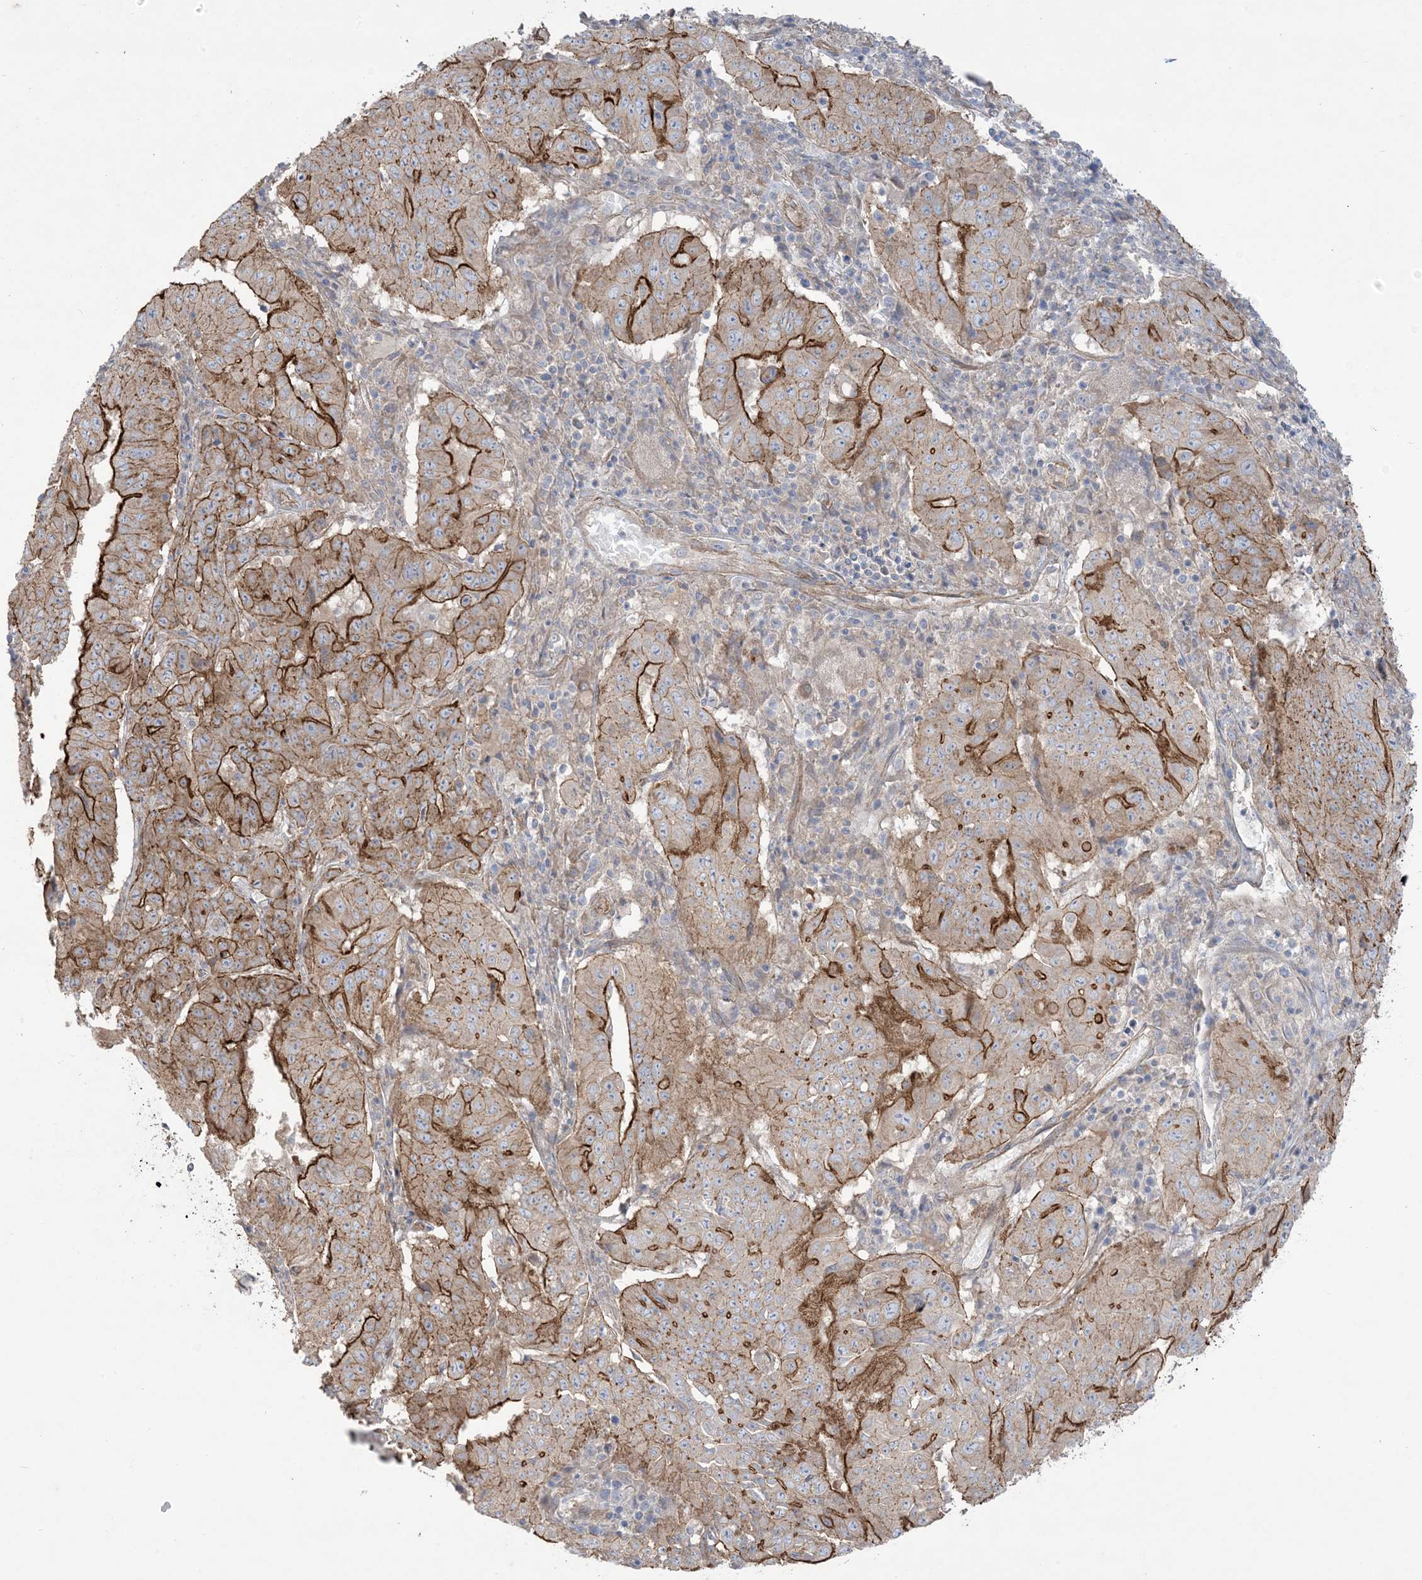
{"staining": {"intensity": "strong", "quantity": "25%-75%", "location": "cytoplasmic/membranous"}, "tissue": "pancreatic cancer", "cell_type": "Tumor cells", "image_type": "cancer", "snomed": [{"axis": "morphology", "description": "Adenocarcinoma, NOS"}, {"axis": "topography", "description": "Pancreas"}], "caption": "Brown immunohistochemical staining in pancreatic adenocarcinoma exhibits strong cytoplasmic/membranous expression in about 25%-75% of tumor cells.", "gene": "CCNY", "patient": {"sex": "male", "age": 63}}